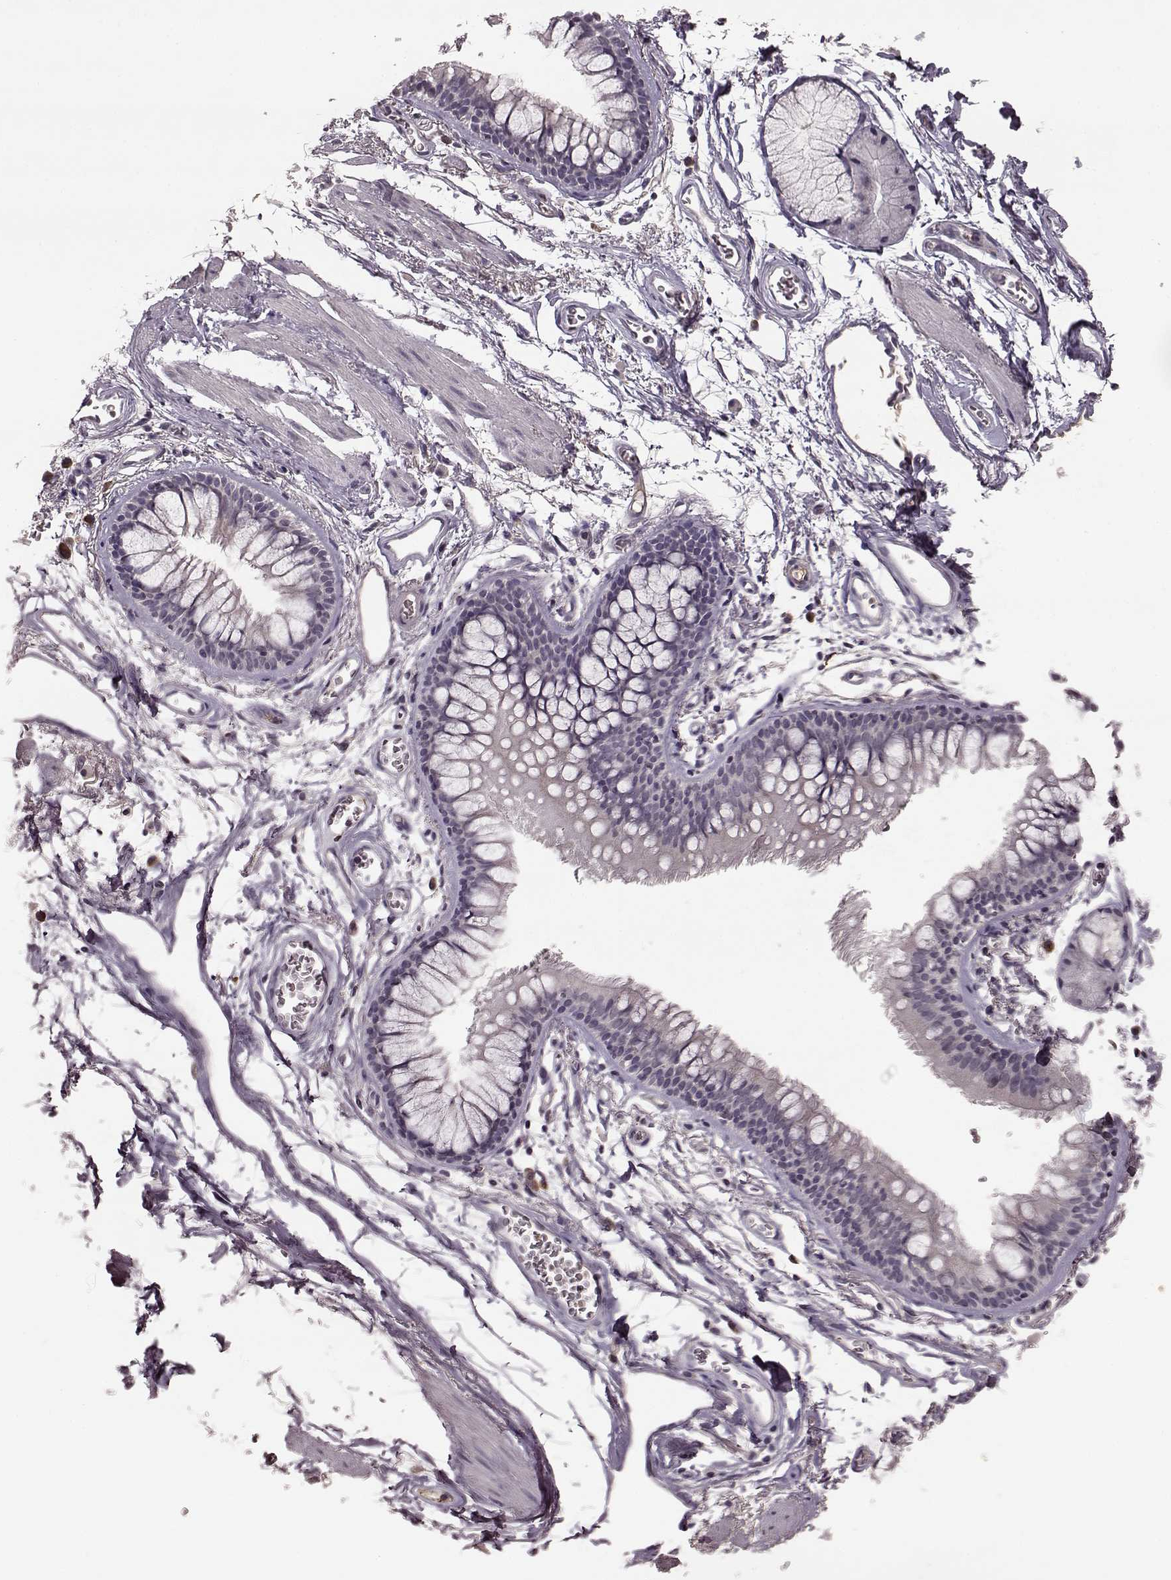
{"staining": {"intensity": "negative", "quantity": "none", "location": "none"}, "tissue": "adipose tissue", "cell_type": "Adipocytes", "image_type": "normal", "snomed": [{"axis": "morphology", "description": "Normal tissue, NOS"}, {"axis": "topography", "description": "Cartilage tissue"}, {"axis": "topography", "description": "Bronchus"}], "caption": "Adipocytes are negative for brown protein staining in normal adipose tissue. (DAB IHC, high magnification).", "gene": "NRL", "patient": {"sex": "female", "age": 79}}